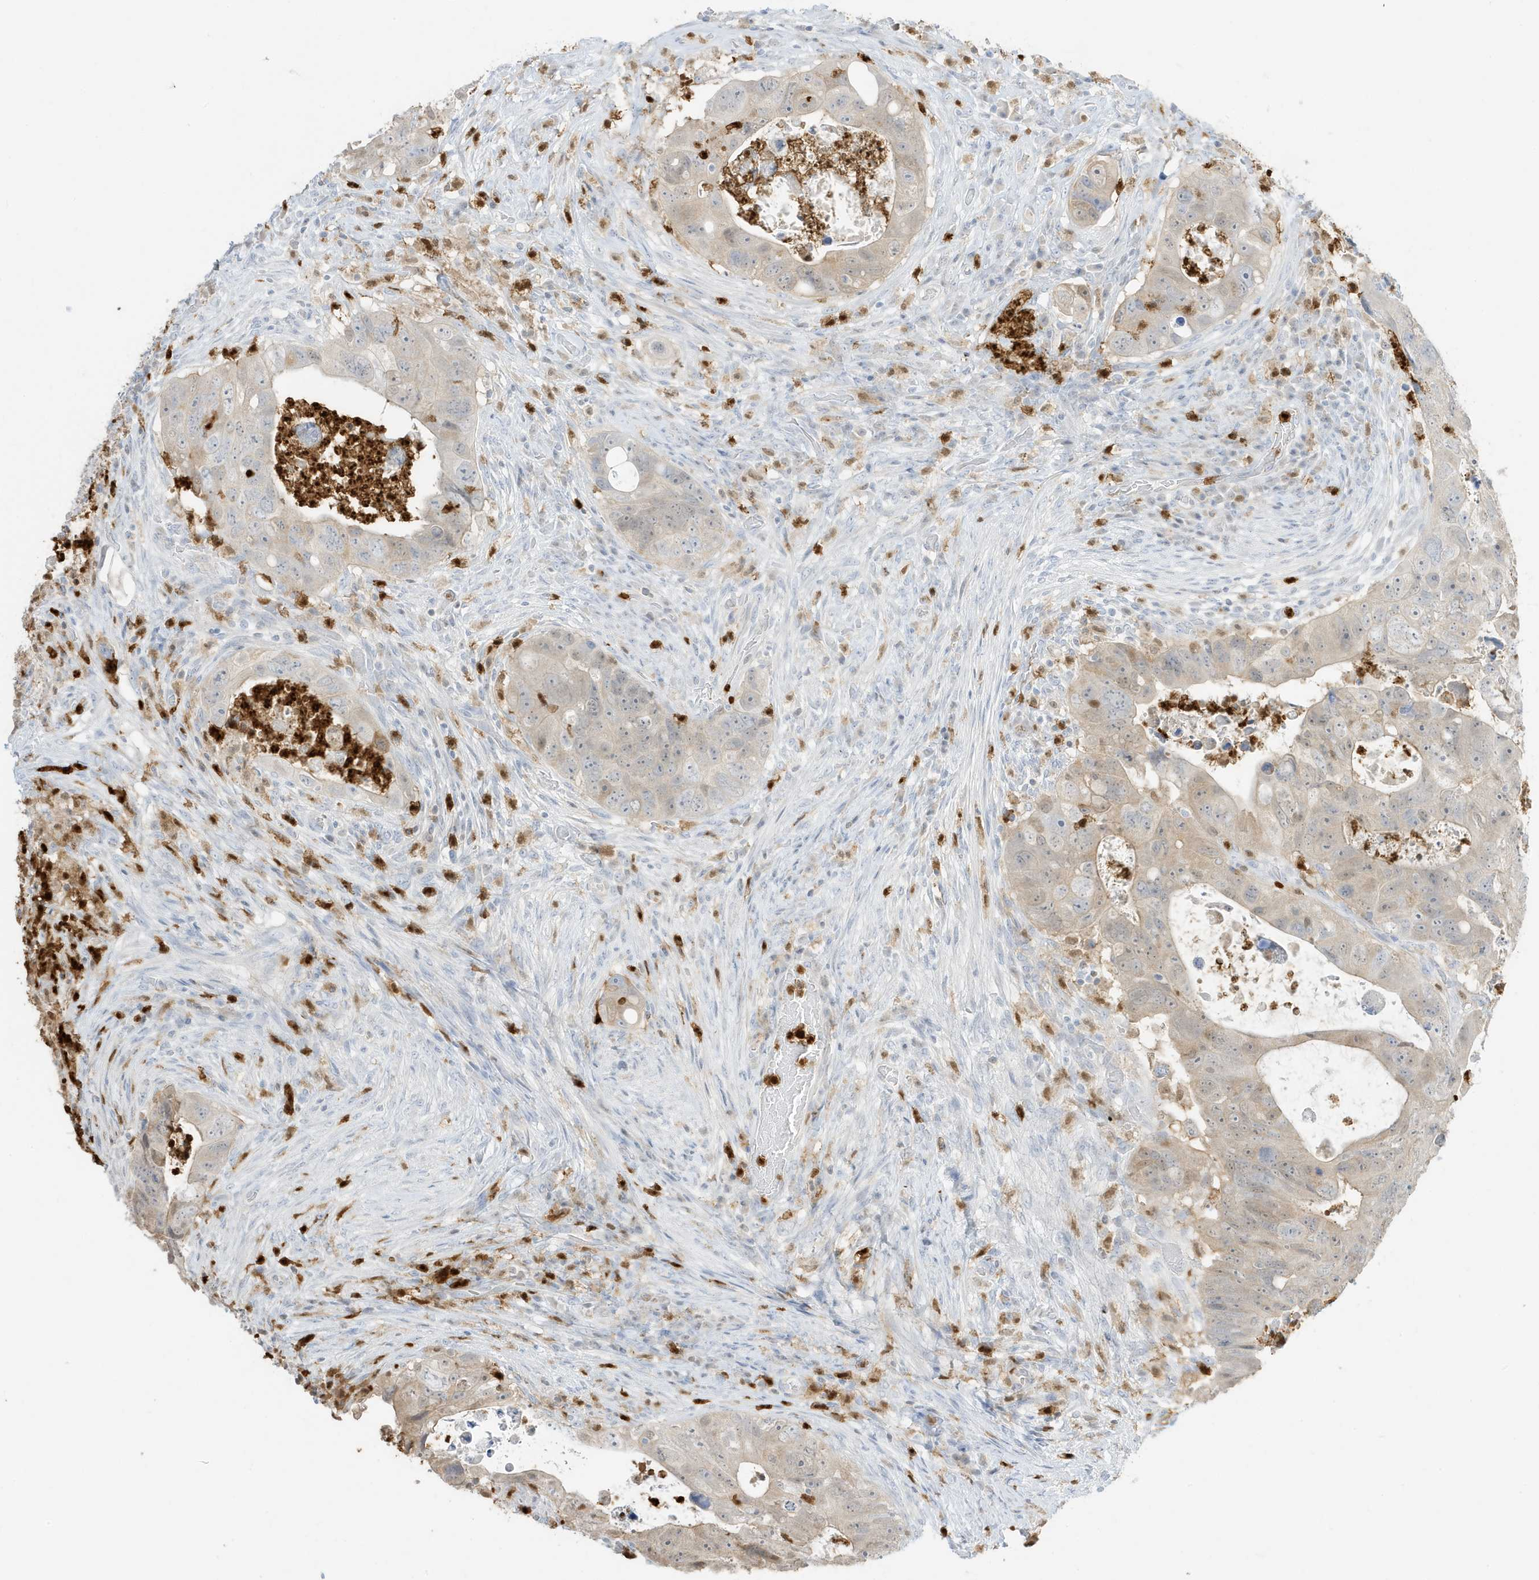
{"staining": {"intensity": "weak", "quantity": "<25%", "location": "cytoplasmic/membranous"}, "tissue": "colorectal cancer", "cell_type": "Tumor cells", "image_type": "cancer", "snomed": [{"axis": "morphology", "description": "Adenocarcinoma, NOS"}, {"axis": "topography", "description": "Rectum"}], "caption": "The immunohistochemistry (IHC) image has no significant positivity in tumor cells of colorectal cancer tissue.", "gene": "GCA", "patient": {"sex": "male", "age": 59}}